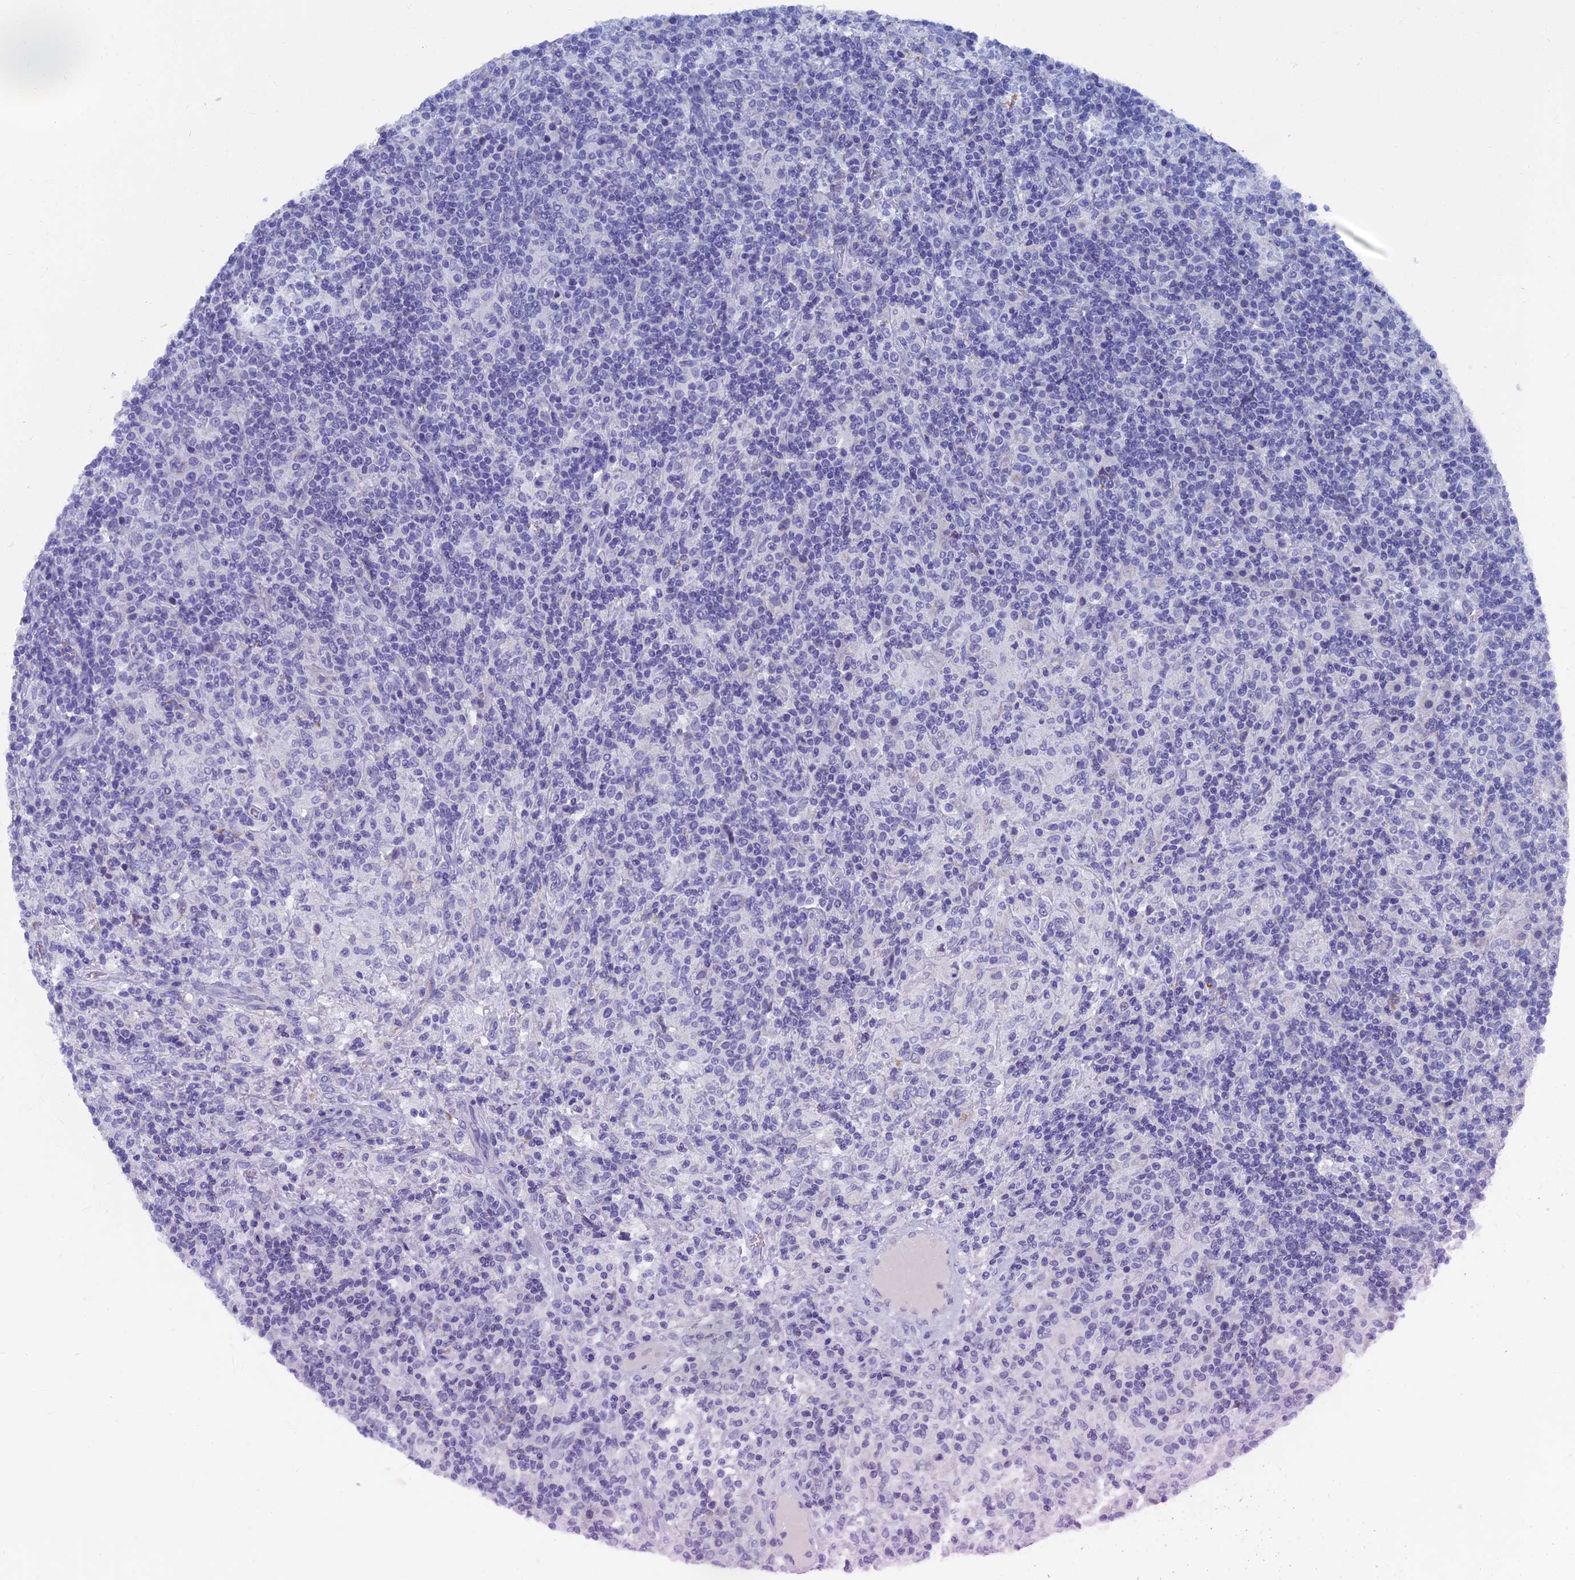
{"staining": {"intensity": "negative", "quantity": "none", "location": "none"}, "tissue": "lymphoma", "cell_type": "Tumor cells", "image_type": "cancer", "snomed": [{"axis": "morphology", "description": "Hodgkin's disease, NOS"}, {"axis": "topography", "description": "Lymph node"}], "caption": "An IHC micrograph of Hodgkin's disease is shown. There is no staining in tumor cells of Hodgkin's disease.", "gene": "OAT", "patient": {"sex": "male", "age": 70}}